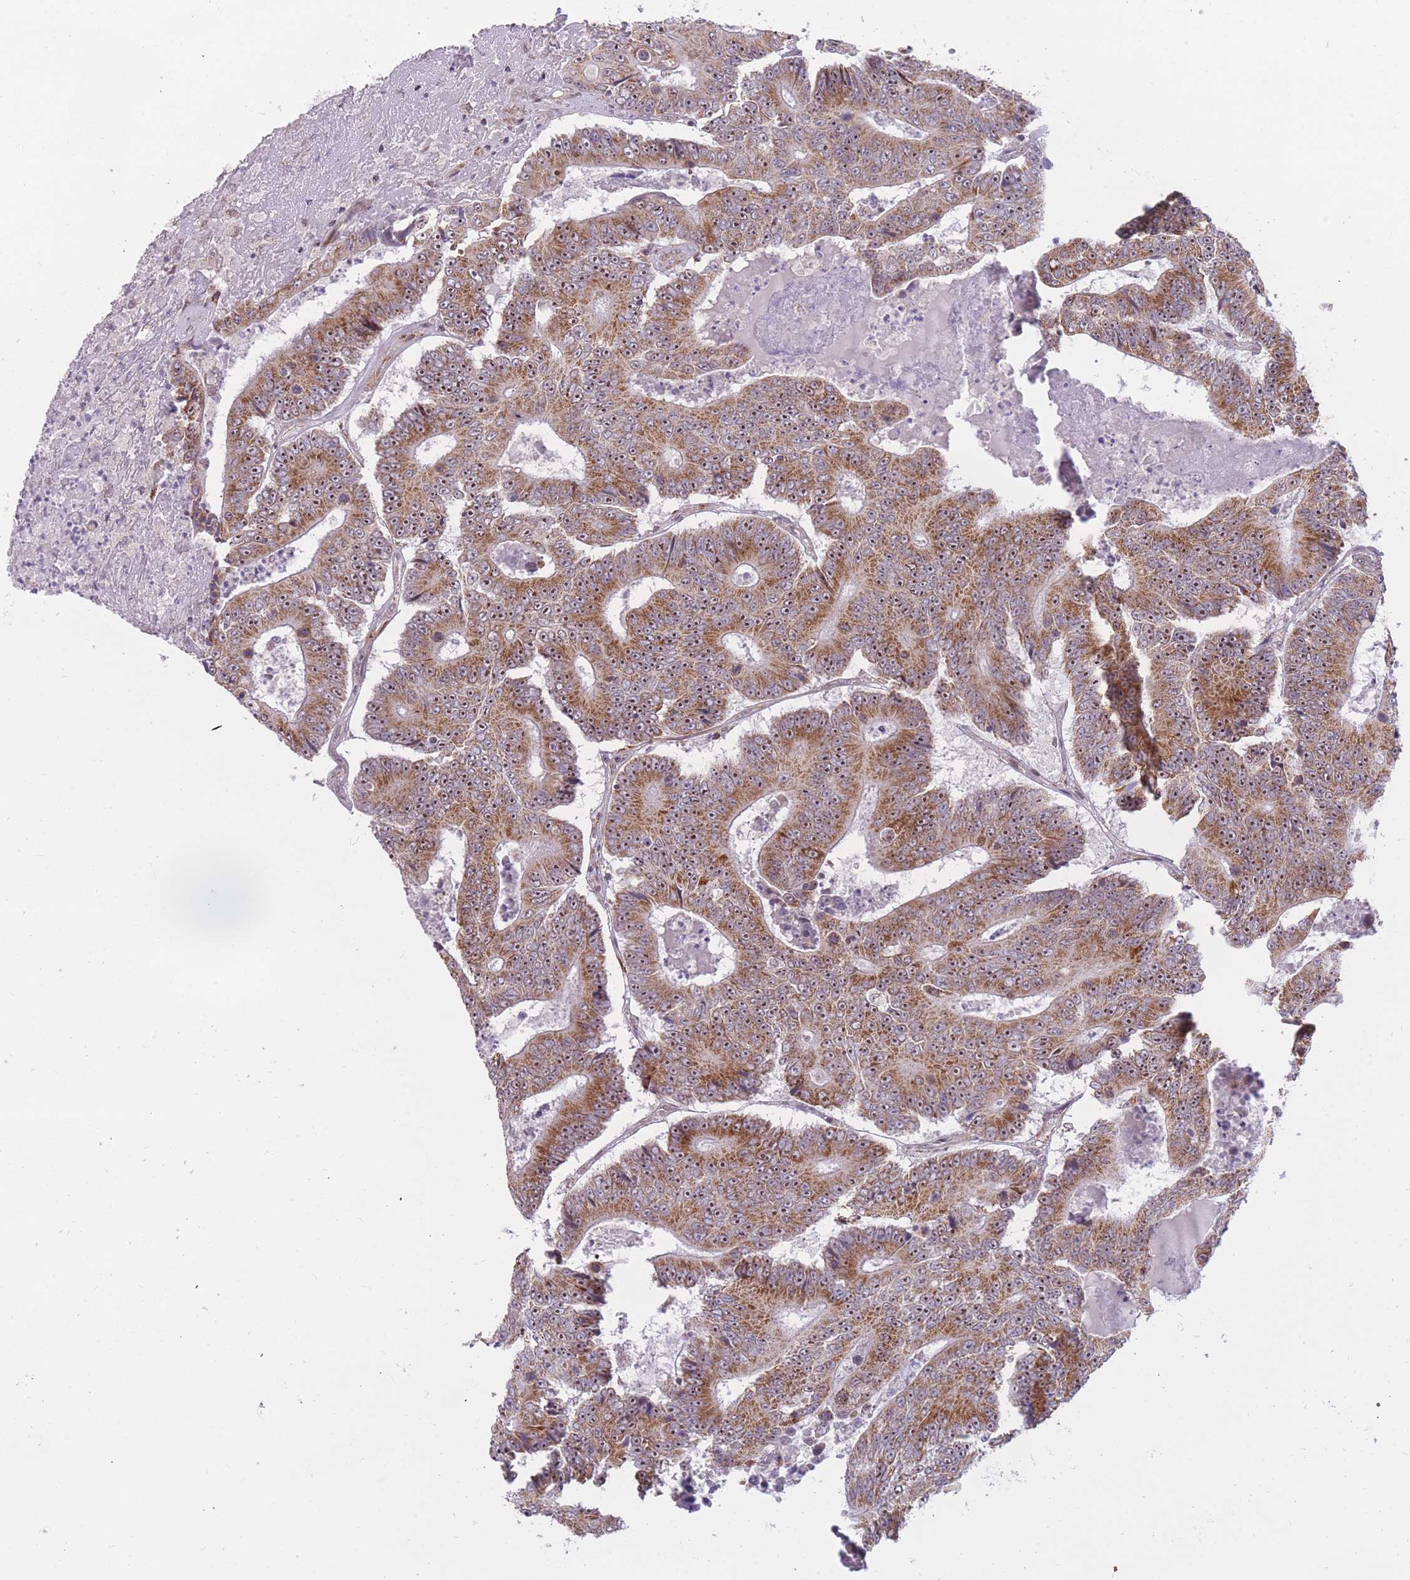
{"staining": {"intensity": "strong", "quantity": ">75%", "location": "cytoplasmic/membranous"}, "tissue": "colorectal cancer", "cell_type": "Tumor cells", "image_type": "cancer", "snomed": [{"axis": "morphology", "description": "Adenocarcinoma, NOS"}, {"axis": "topography", "description": "Colon"}], "caption": "Colorectal cancer stained with DAB (3,3'-diaminobenzidine) immunohistochemistry (IHC) exhibits high levels of strong cytoplasmic/membranous positivity in about >75% of tumor cells. The protein is shown in brown color, while the nuclei are stained blue.", "gene": "DPYSL4", "patient": {"sex": "male", "age": 83}}